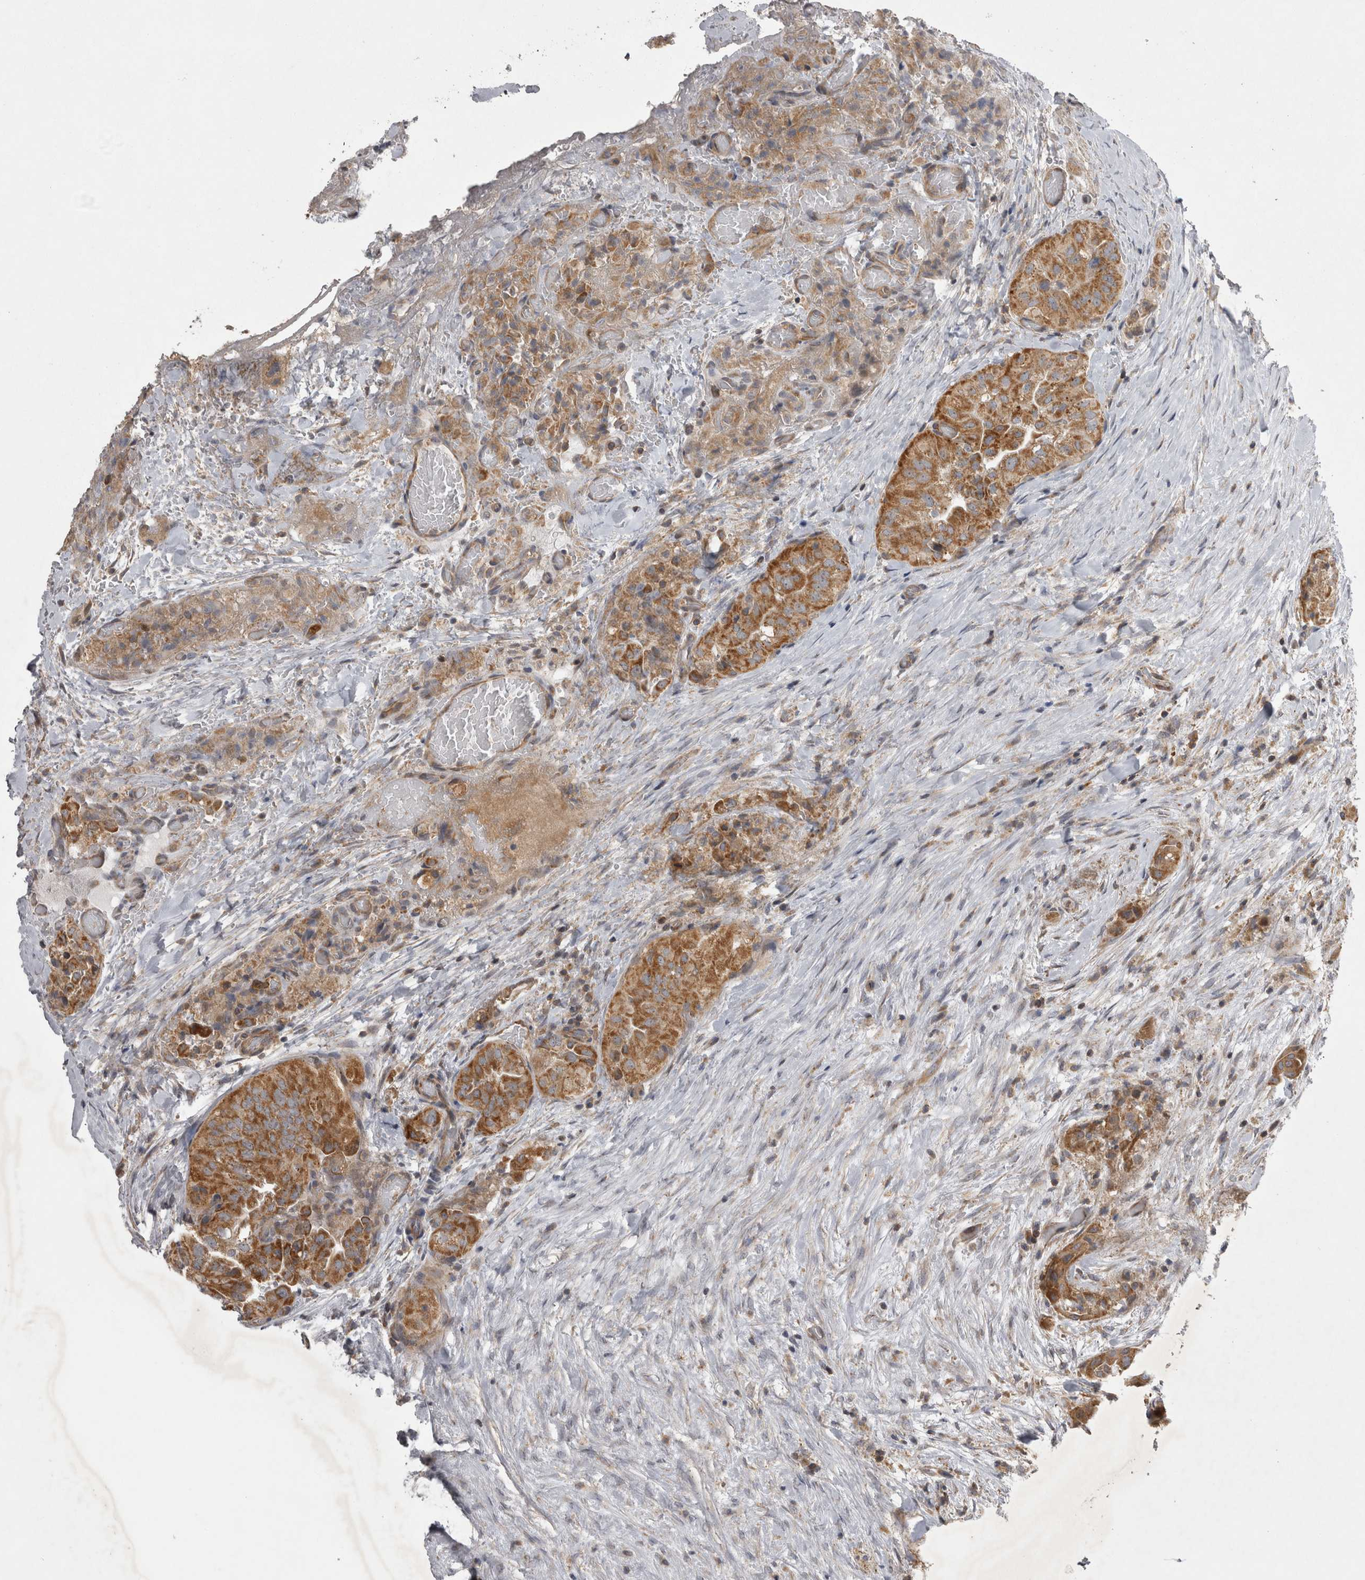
{"staining": {"intensity": "moderate", "quantity": ">75%", "location": "cytoplasmic/membranous"}, "tissue": "thyroid cancer", "cell_type": "Tumor cells", "image_type": "cancer", "snomed": [{"axis": "morphology", "description": "Papillary adenocarcinoma, NOS"}, {"axis": "topography", "description": "Thyroid gland"}], "caption": "An immunohistochemistry (IHC) photomicrograph of tumor tissue is shown. Protein staining in brown labels moderate cytoplasmic/membranous positivity in thyroid cancer within tumor cells.", "gene": "TSPOAP1", "patient": {"sex": "female", "age": 59}}